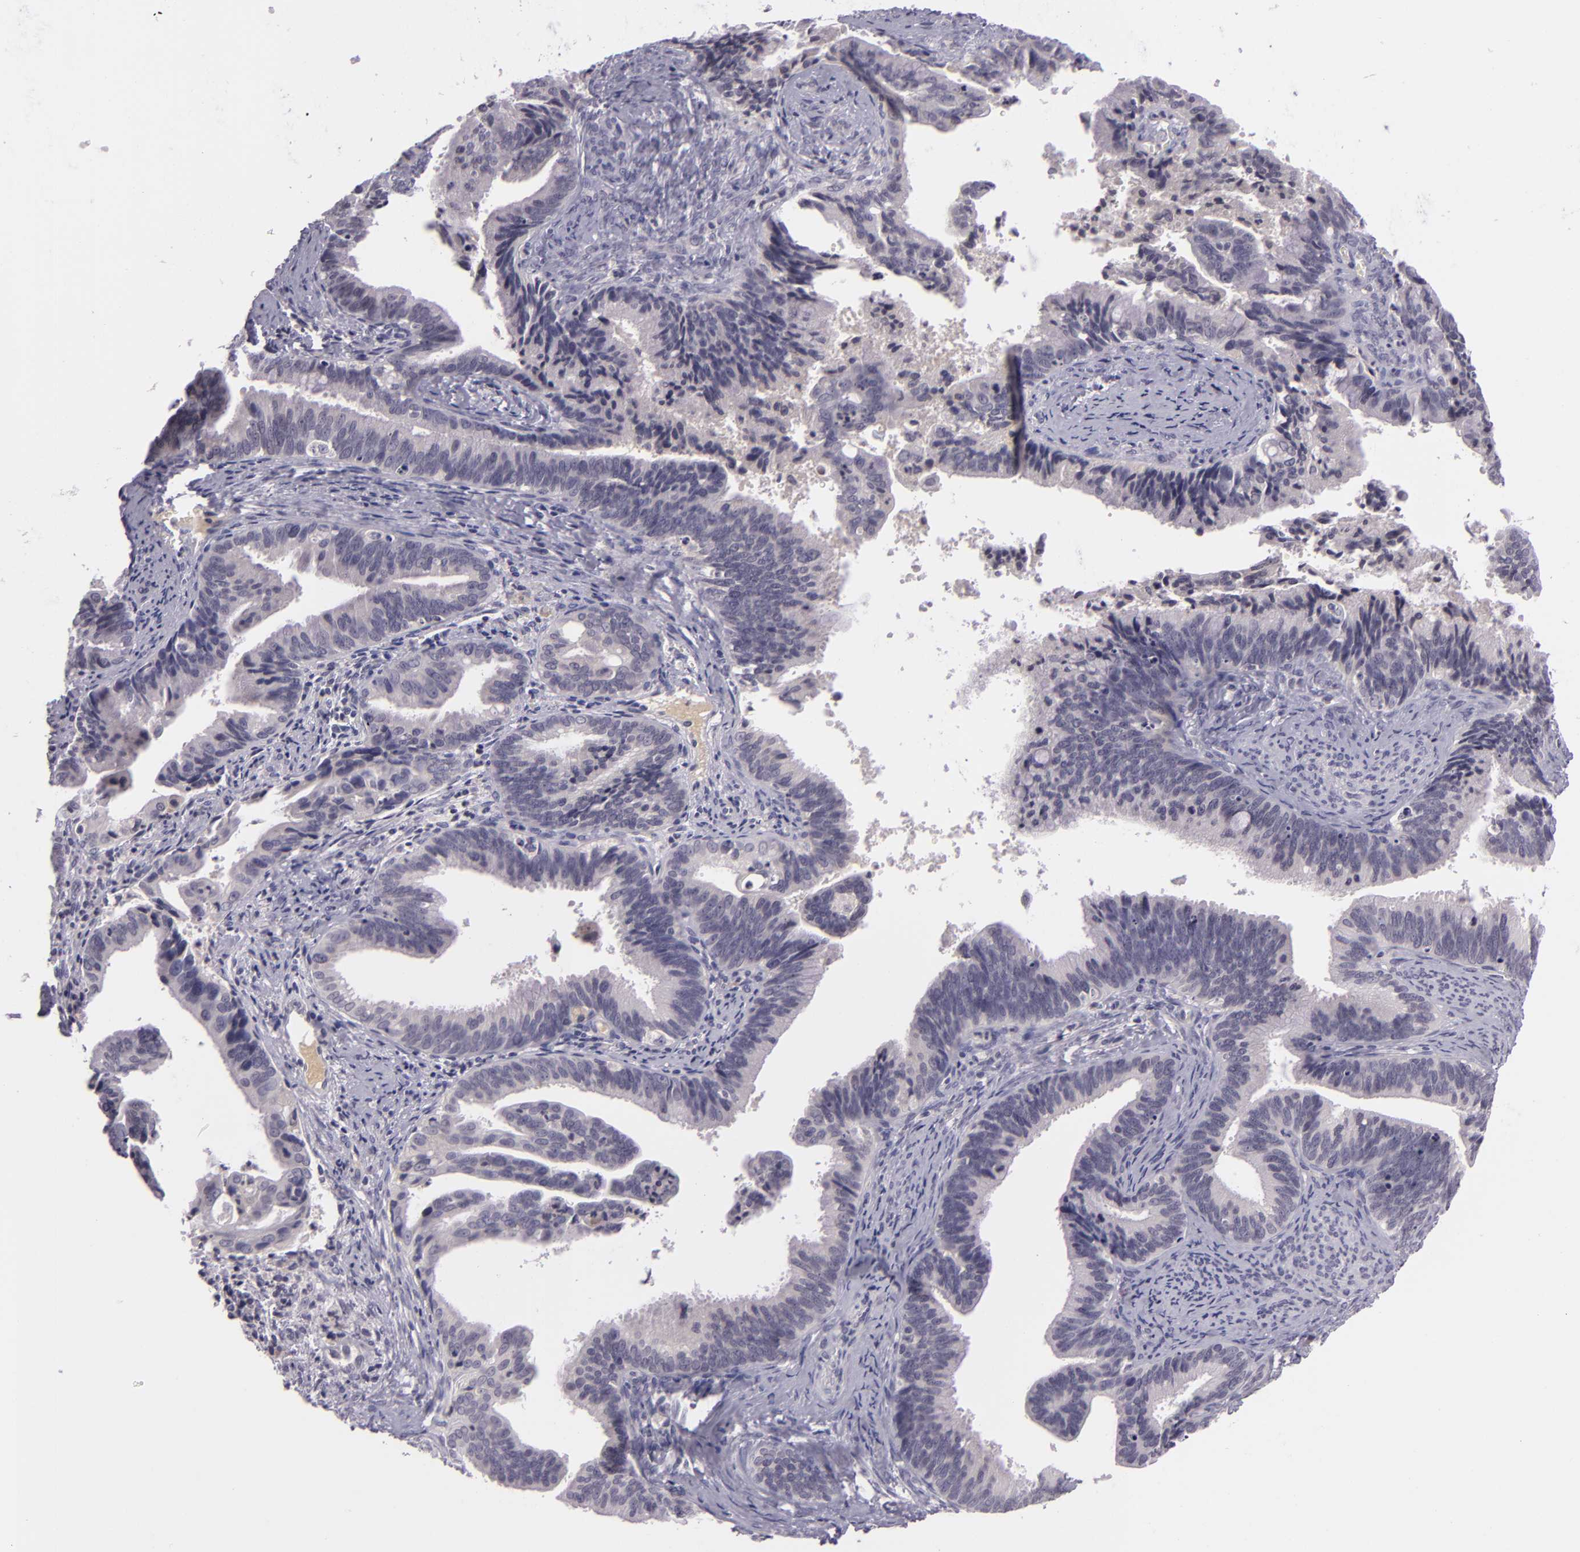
{"staining": {"intensity": "negative", "quantity": "none", "location": "none"}, "tissue": "cervical cancer", "cell_type": "Tumor cells", "image_type": "cancer", "snomed": [{"axis": "morphology", "description": "Adenocarcinoma, NOS"}, {"axis": "topography", "description": "Cervix"}], "caption": "This is an IHC photomicrograph of human adenocarcinoma (cervical). There is no positivity in tumor cells.", "gene": "DAG1", "patient": {"sex": "female", "age": 47}}